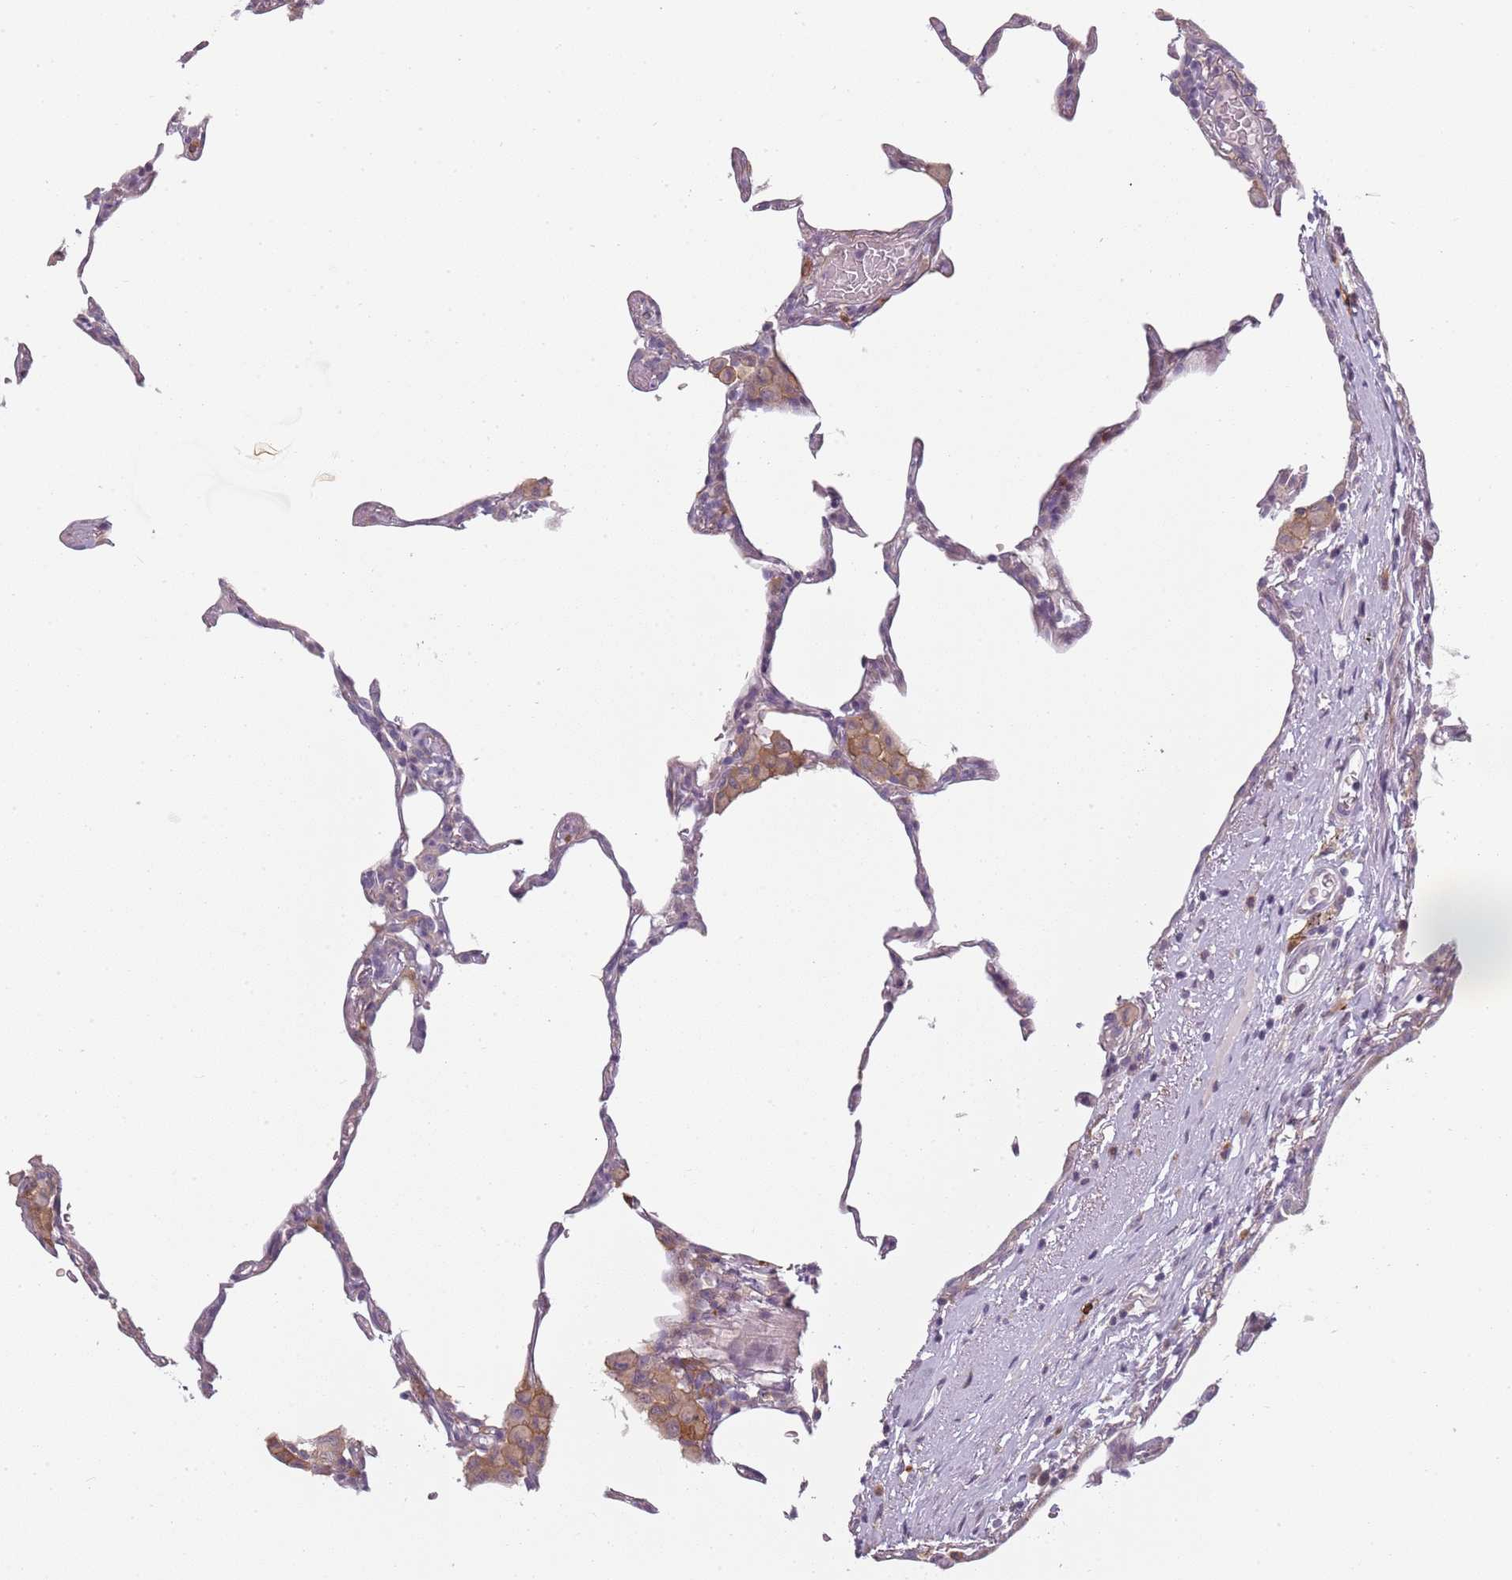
{"staining": {"intensity": "negative", "quantity": "none", "location": "none"}, "tissue": "lung", "cell_type": "Alveolar cells", "image_type": "normal", "snomed": [{"axis": "morphology", "description": "Normal tissue, NOS"}, {"axis": "topography", "description": "Lung"}], "caption": "Image shows no protein staining in alveolar cells of normal lung. (DAB (3,3'-diaminobenzidine) immunohistochemistry (IHC), high magnification).", "gene": "CC2D2B", "patient": {"sex": "female", "age": 57}}